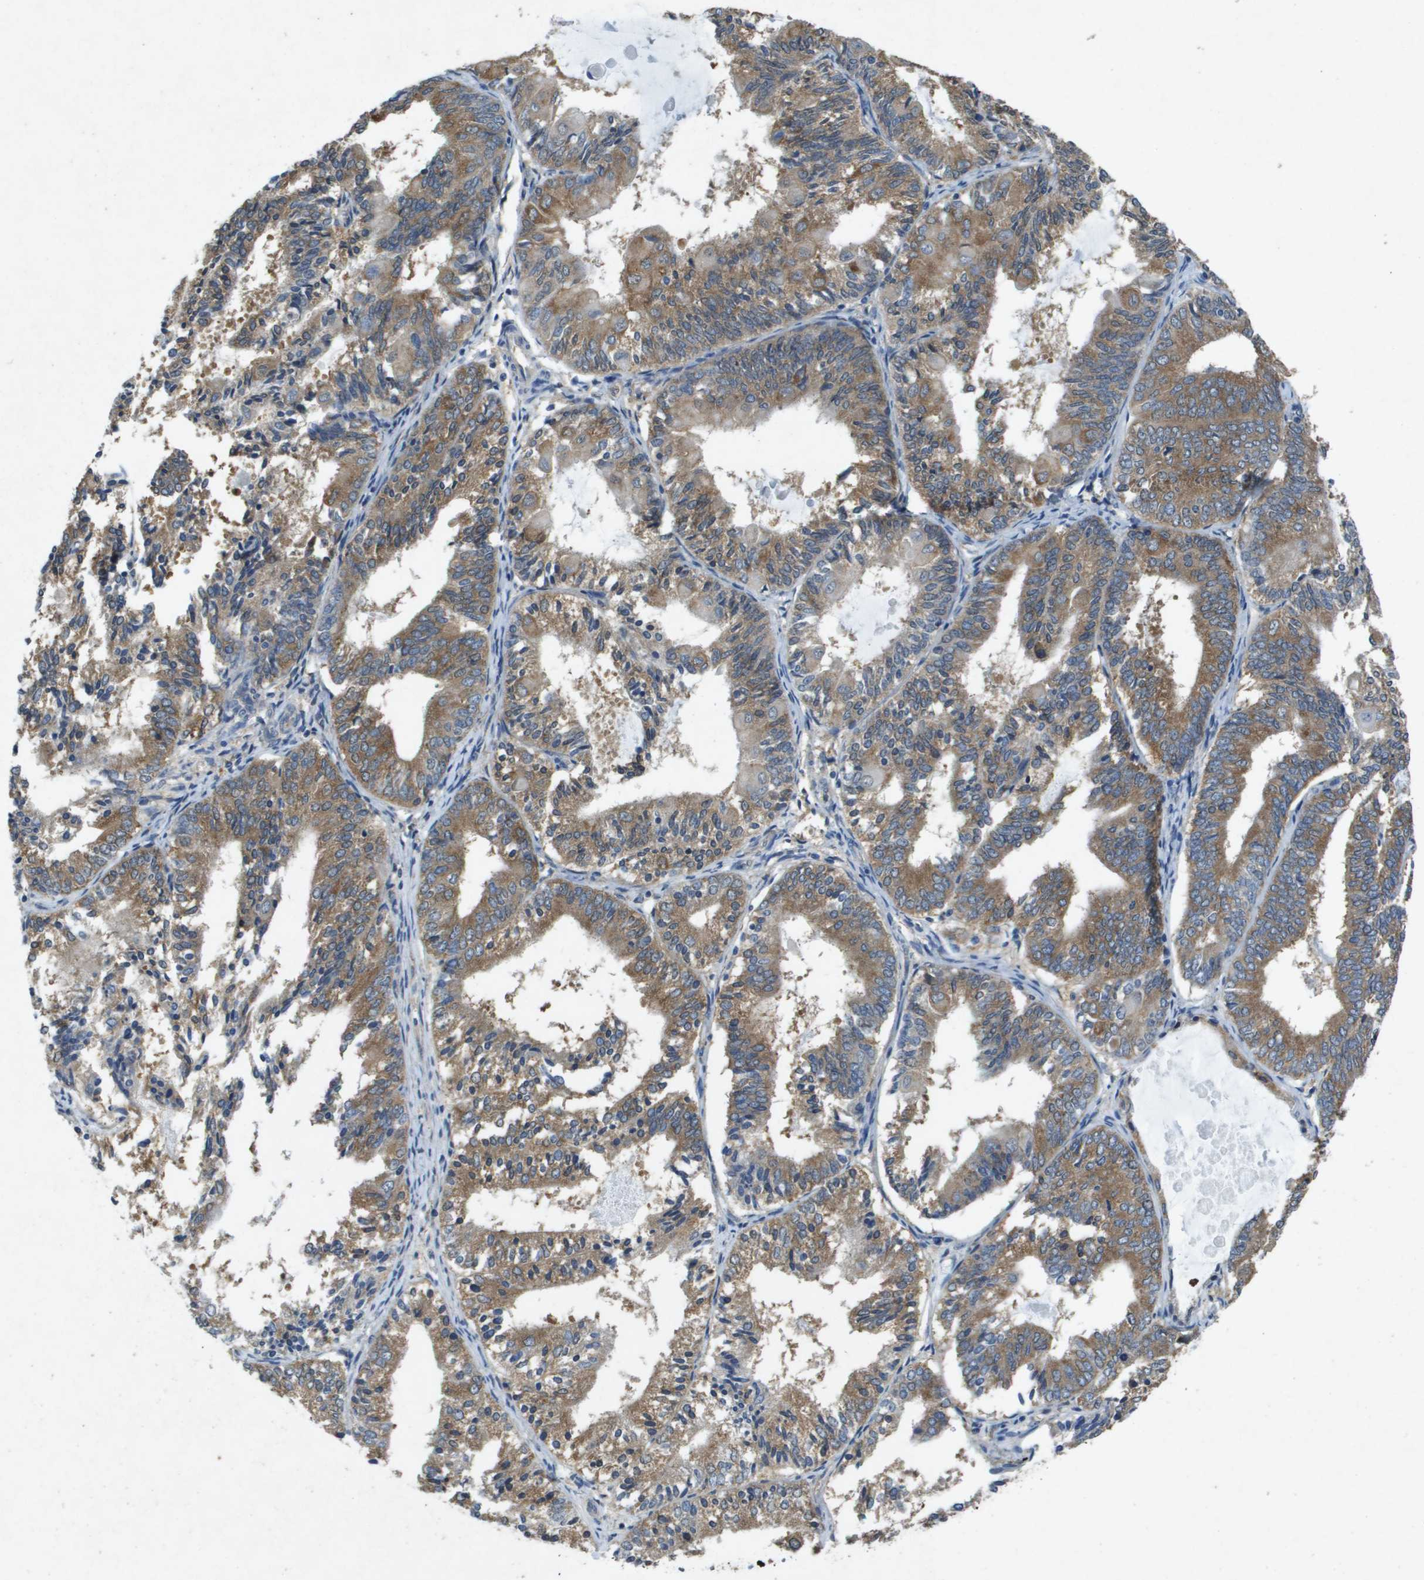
{"staining": {"intensity": "moderate", "quantity": ">75%", "location": "cytoplasmic/membranous"}, "tissue": "endometrial cancer", "cell_type": "Tumor cells", "image_type": "cancer", "snomed": [{"axis": "morphology", "description": "Adenocarcinoma, NOS"}, {"axis": "topography", "description": "Endometrium"}], "caption": "A brown stain labels moderate cytoplasmic/membranous staining of a protein in human adenocarcinoma (endometrial) tumor cells.", "gene": "PTPRT", "patient": {"sex": "female", "age": 81}}